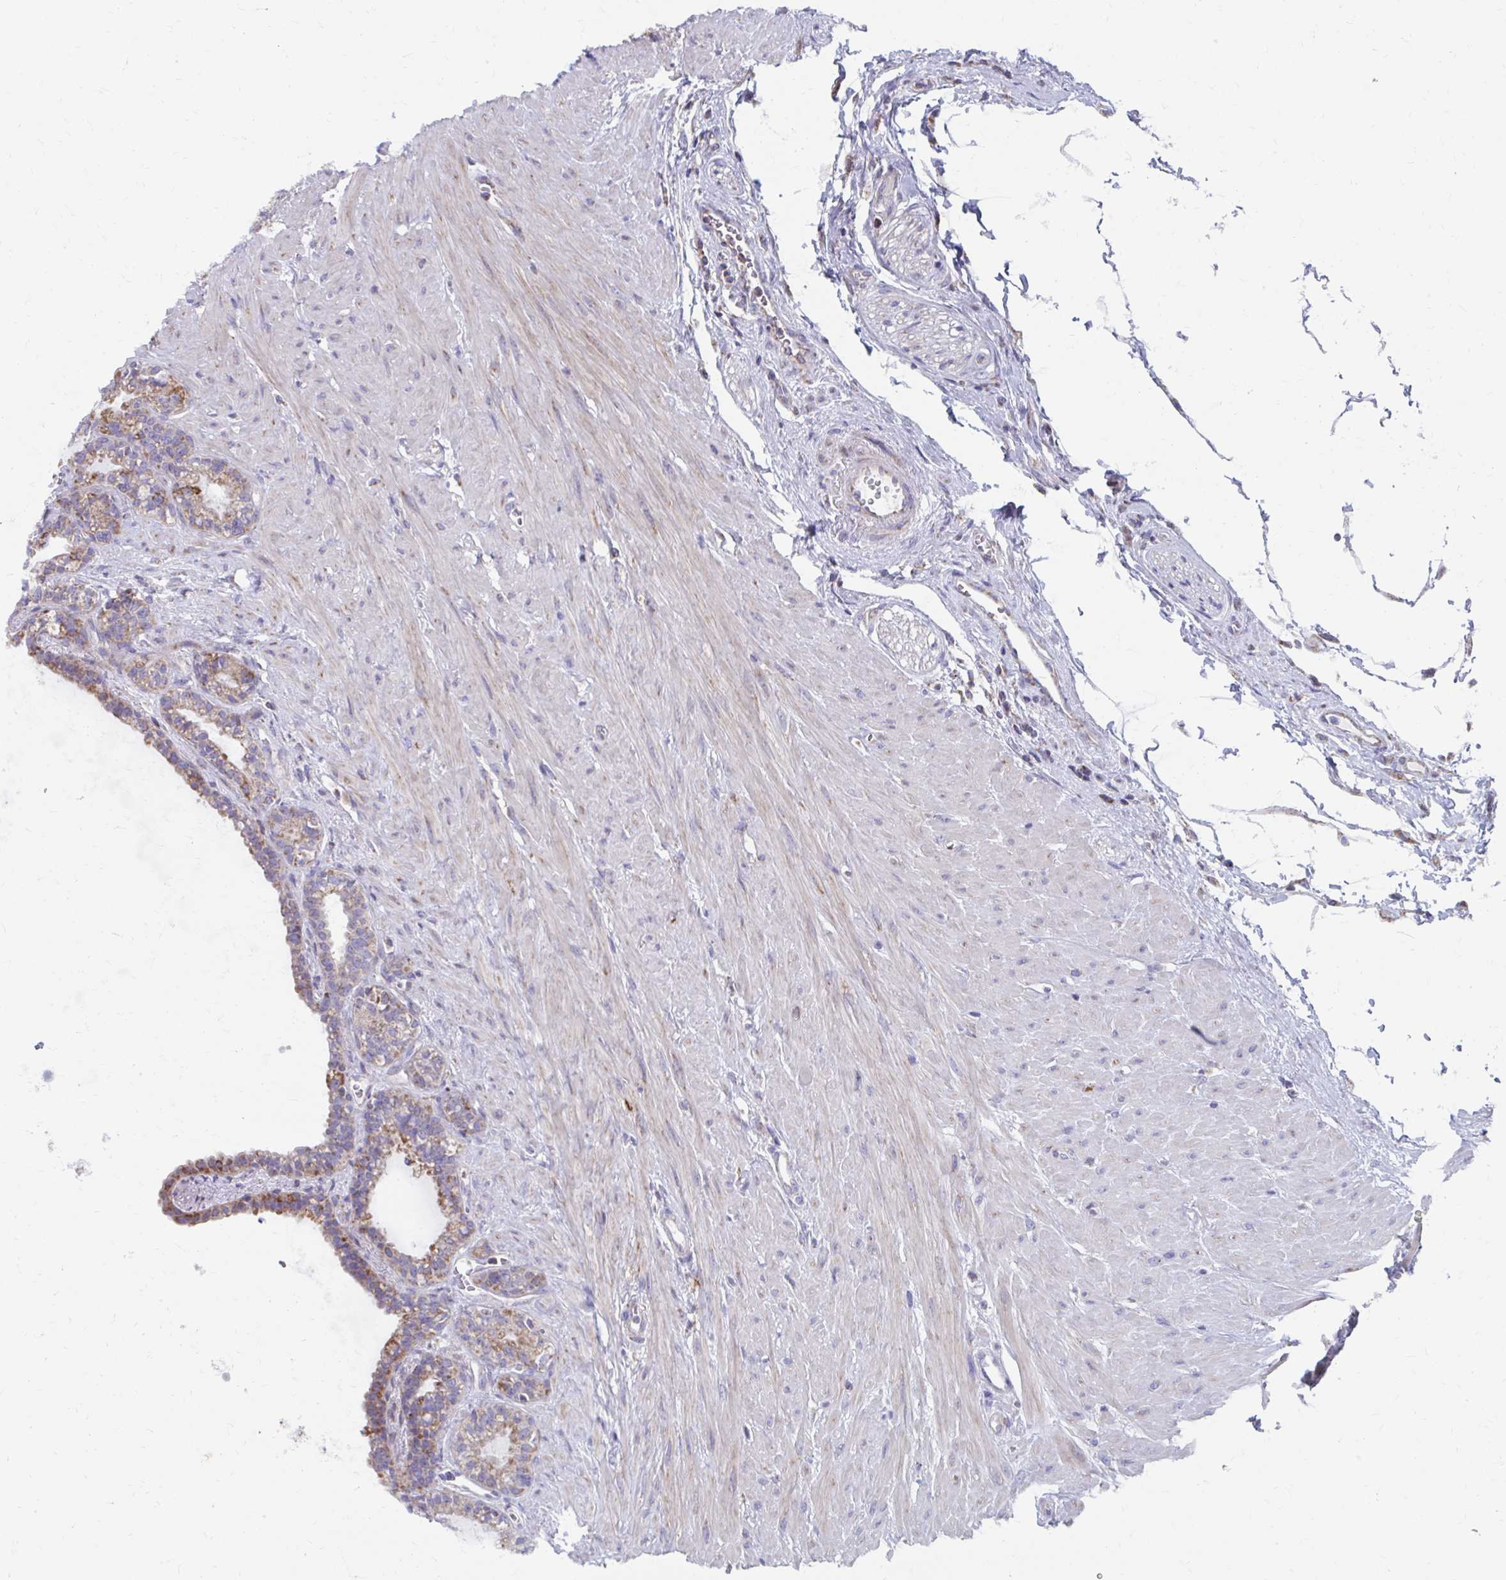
{"staining": {"intensity": "moderate", "quantity": "25%-75%", "location": "cytoplasmic/membranous"}, "tissue": "seminal vesicle", "cell_type": "Glandular cells", "image_type": "normal", "snomed": [{"axis": "morphology", "description": "Normal tissue, NOS"}, {"axis": "topography", "description": "Seminal veicle"}], "caption": "Moderate cytoplasmic/membranous expression for a protein is seen in approximately 25%-75% of glandular cells of benign seminal vesicle using immunohistochemistry (IHC).", "gene": "RCC1L", "patient": {"sex": "male", "age": 76}}